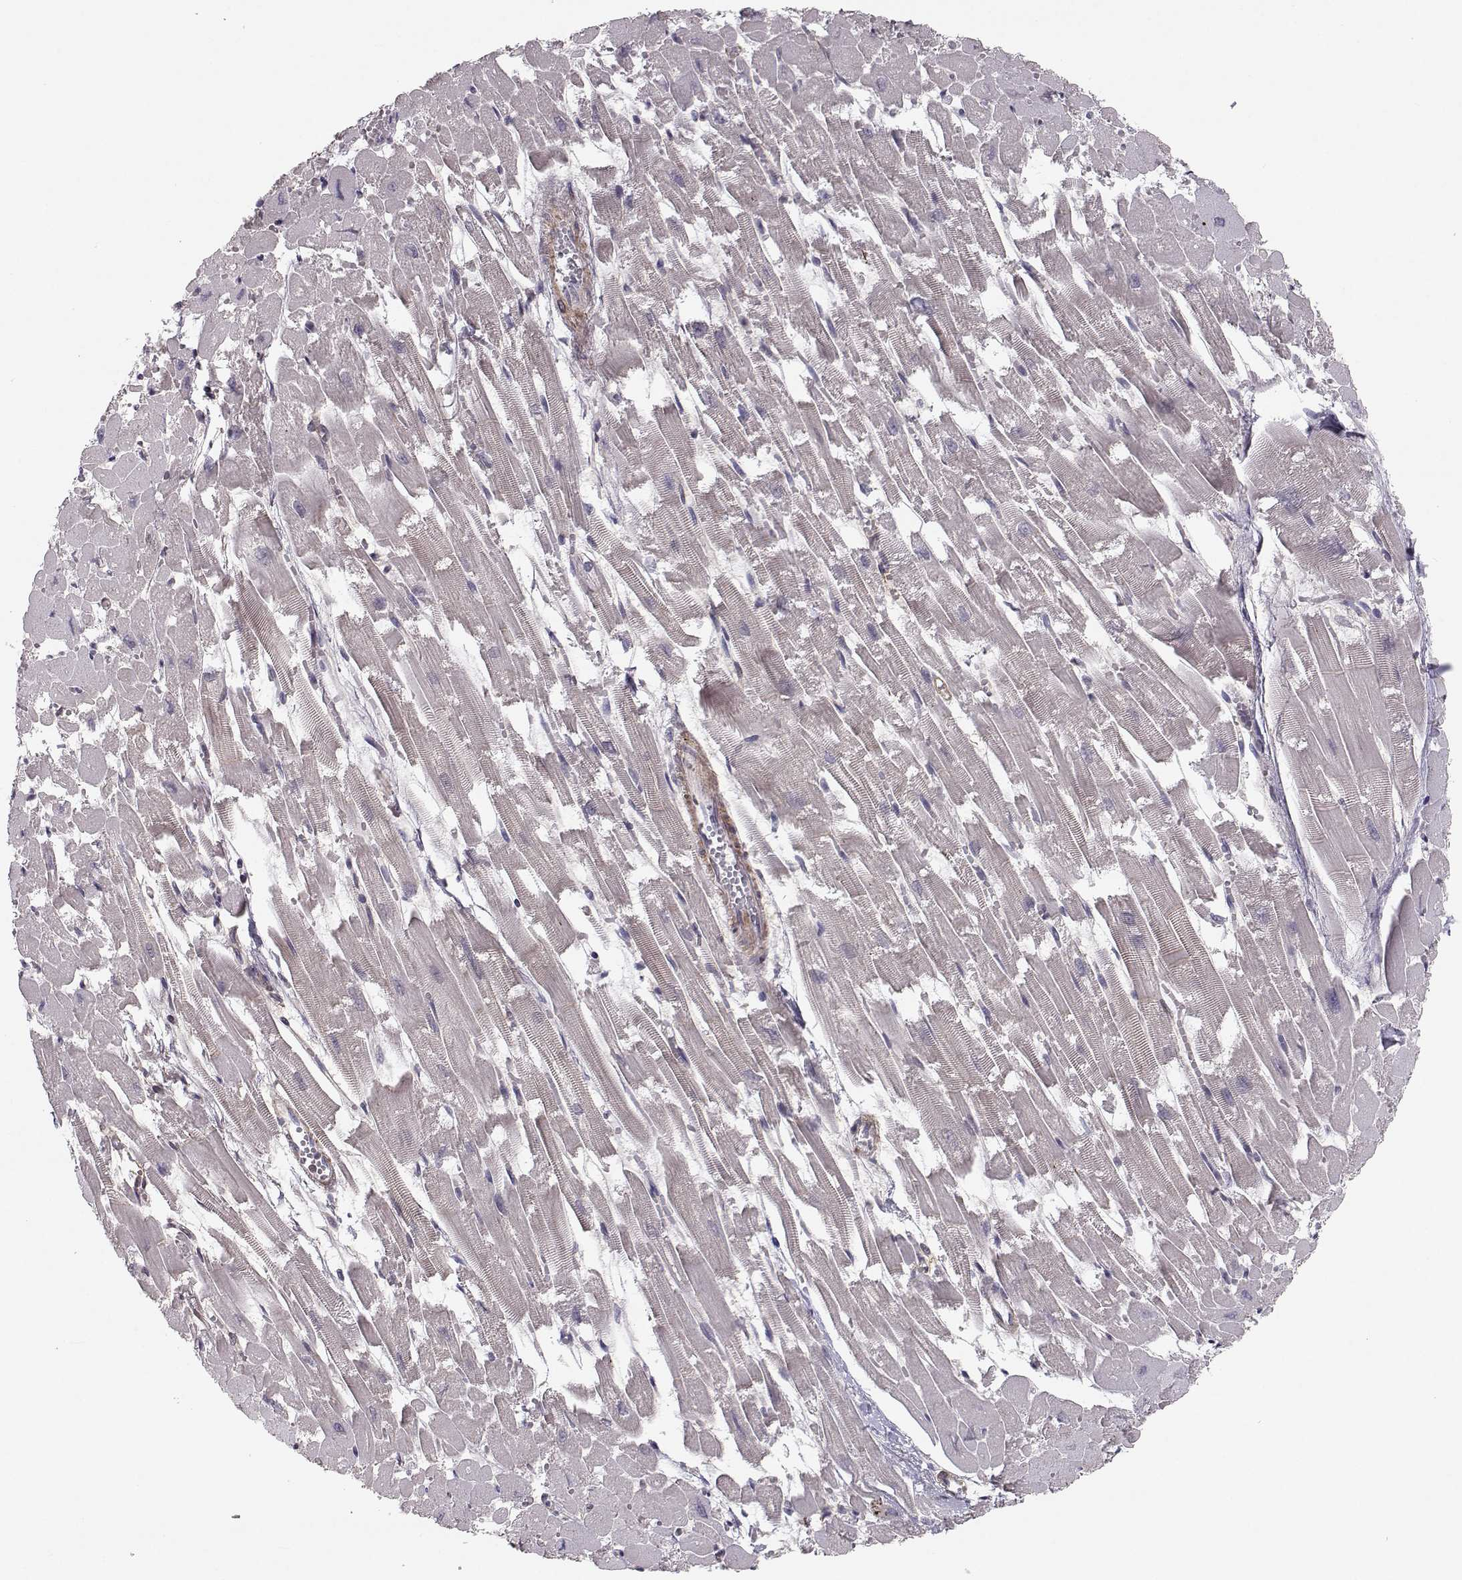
{"staining": {"intensity": "negative", "quantity": "none", "location": "none"}, "tissue": "heart muscle", "cell_type": "Cardiomyocytes", "image_type": "normal", "snomed": [{"axis": "morphology", "description": "Normal tissue, NOS"}, {"axis": "topography", "description": "Heart"}], "caption": "Immunohistochemistry (IHC) image of unremarkable heart muscle: heart muscle stained with DAB displays no significant protein staining in cardiomyocytes.", "gene": "PLEKHG3", "patient": {"sex": "female", "age": 52}}